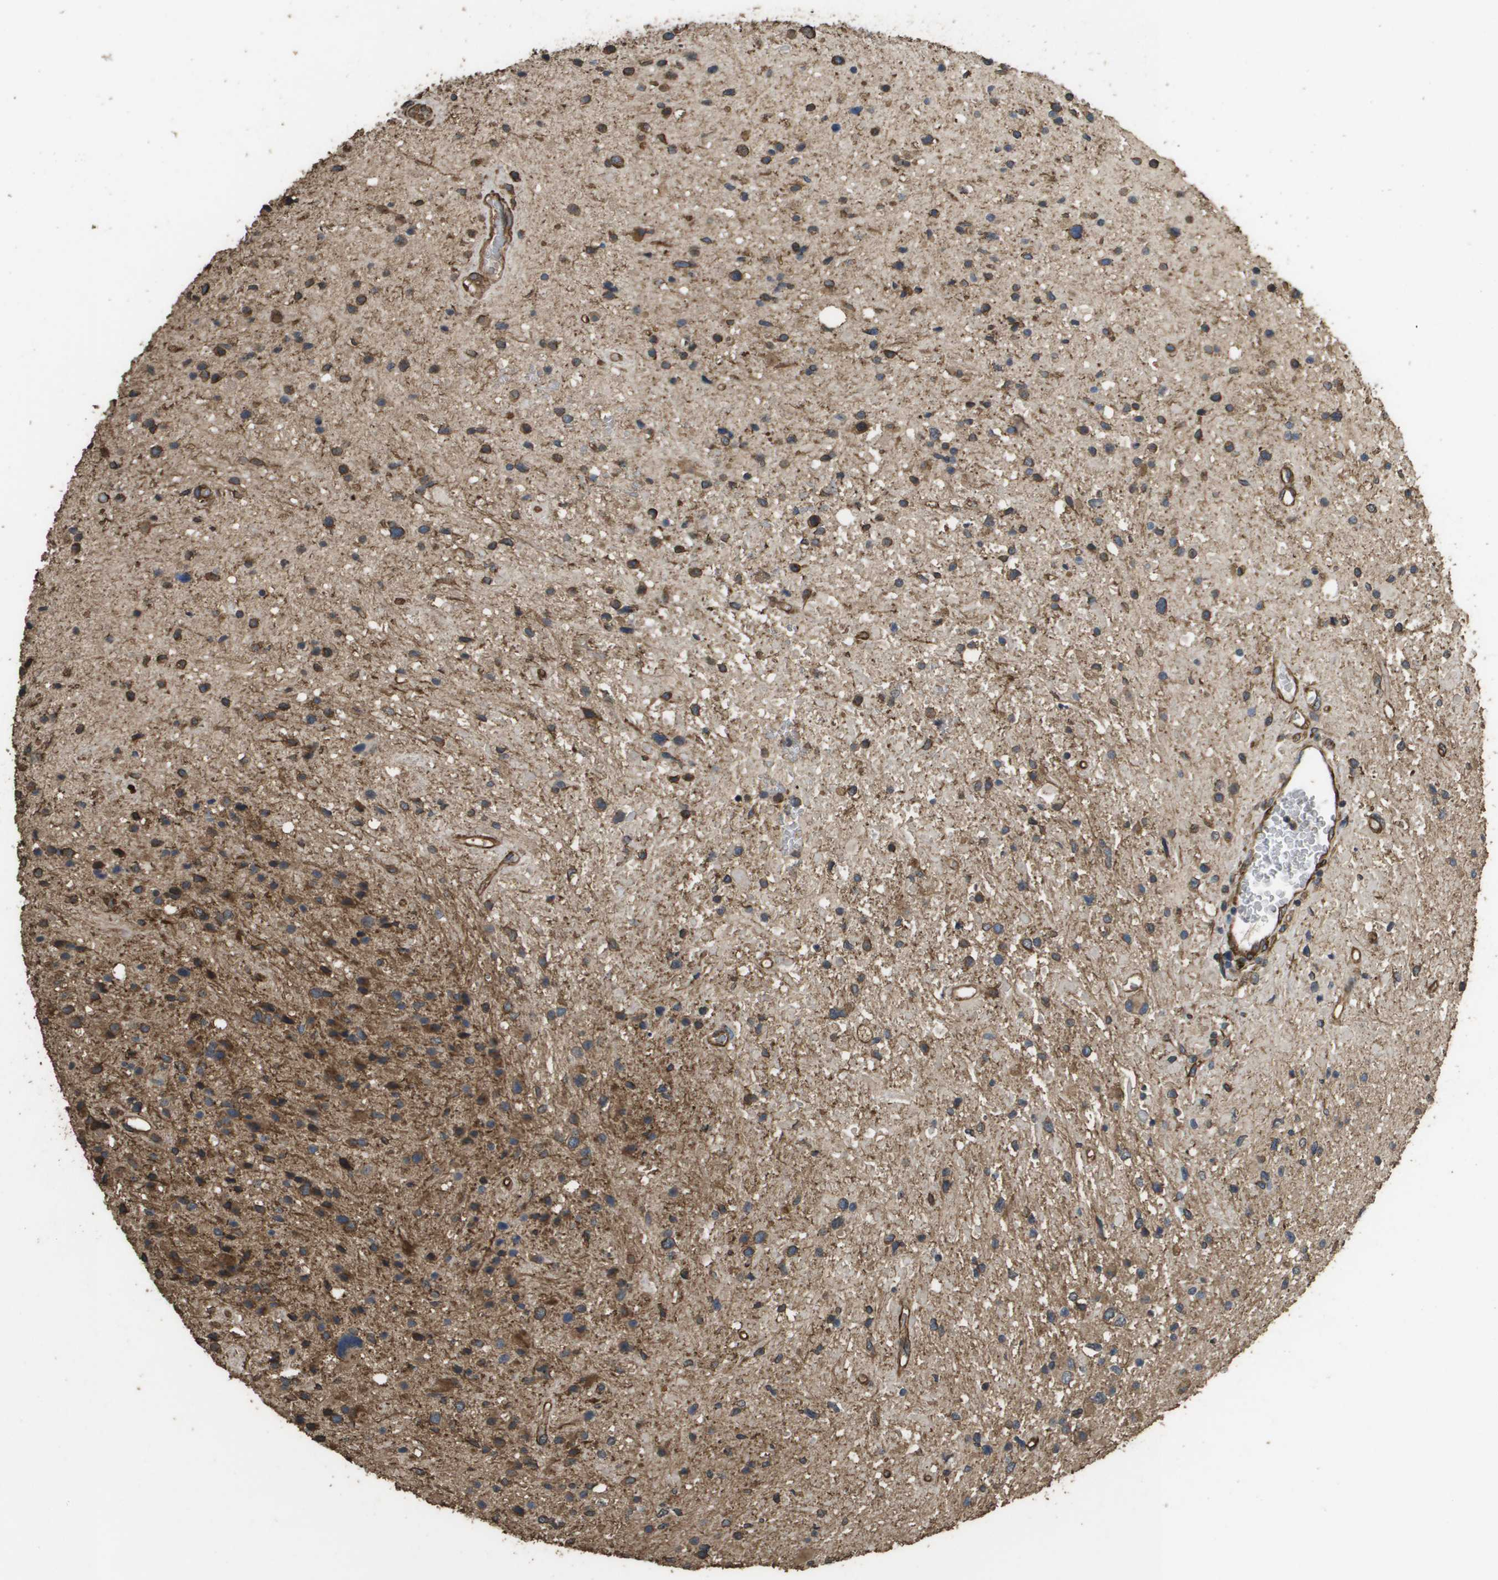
{"staining": {"intensity": "moderate", "quantity": ">75%", "location": "cytoplasmic/membranous"}, "tissue": "glioma", "cell_type": "Tumor cells", "image_type": "cancer", "snomed": [{"axis": "morphology", "description": "Glioma, malignant, High grade"}, {"axis": "topography", "description": "Brain"}], "caption": "Moderate cytoplasmic/membranous staining for a protein is seen in about >75% of tumor cells of malignant high-grade glioma using IHC.", "gene": "AAMP", "patient": {"sex": "male", "age": 33}}